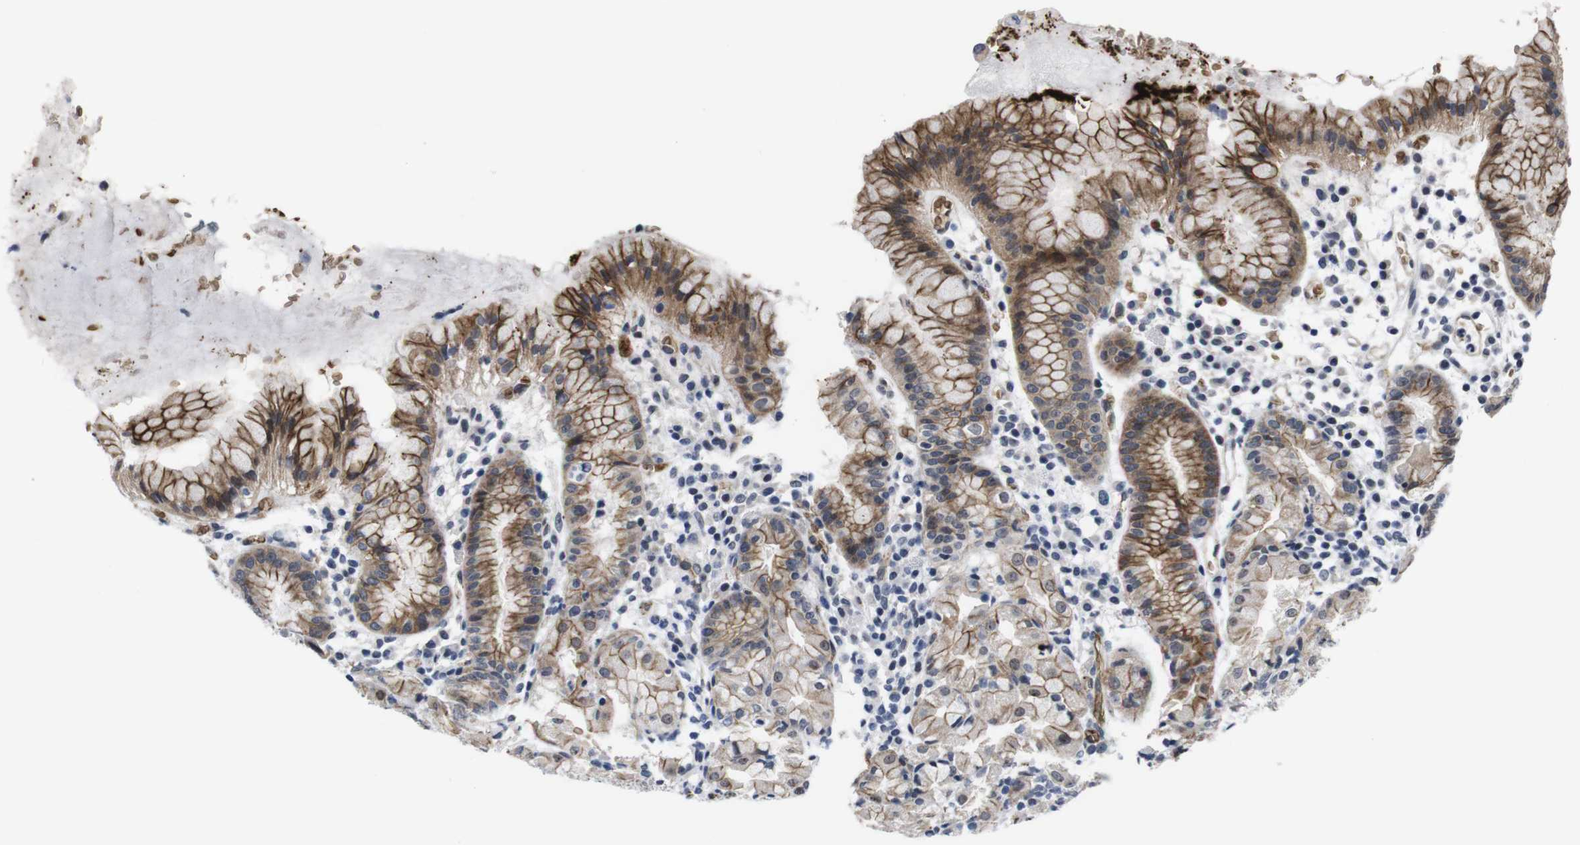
{"staining": {"intensity": "moderate", "quantity": "25%-75%", "location": "cytoplasmic/membranous"}, "tissue": "stomach", "cell_type": "Glandular cells", "image_type": "normal", "snomed": [{"axis": "morphology", "description": "Normal tissue, NOS"}, {"axis": "topography", "description": "Stomach"}, {"axis": "topography", "description": "Stomach, lower"}], "caption": "Human stomach stained for a protein (brown) reveals moderate cytoplasmic/membranous positive positivity in about 25%-75% of glandular cells.", "gene": "SOCS3", "patient": {"sex": "female", "age": 75}}